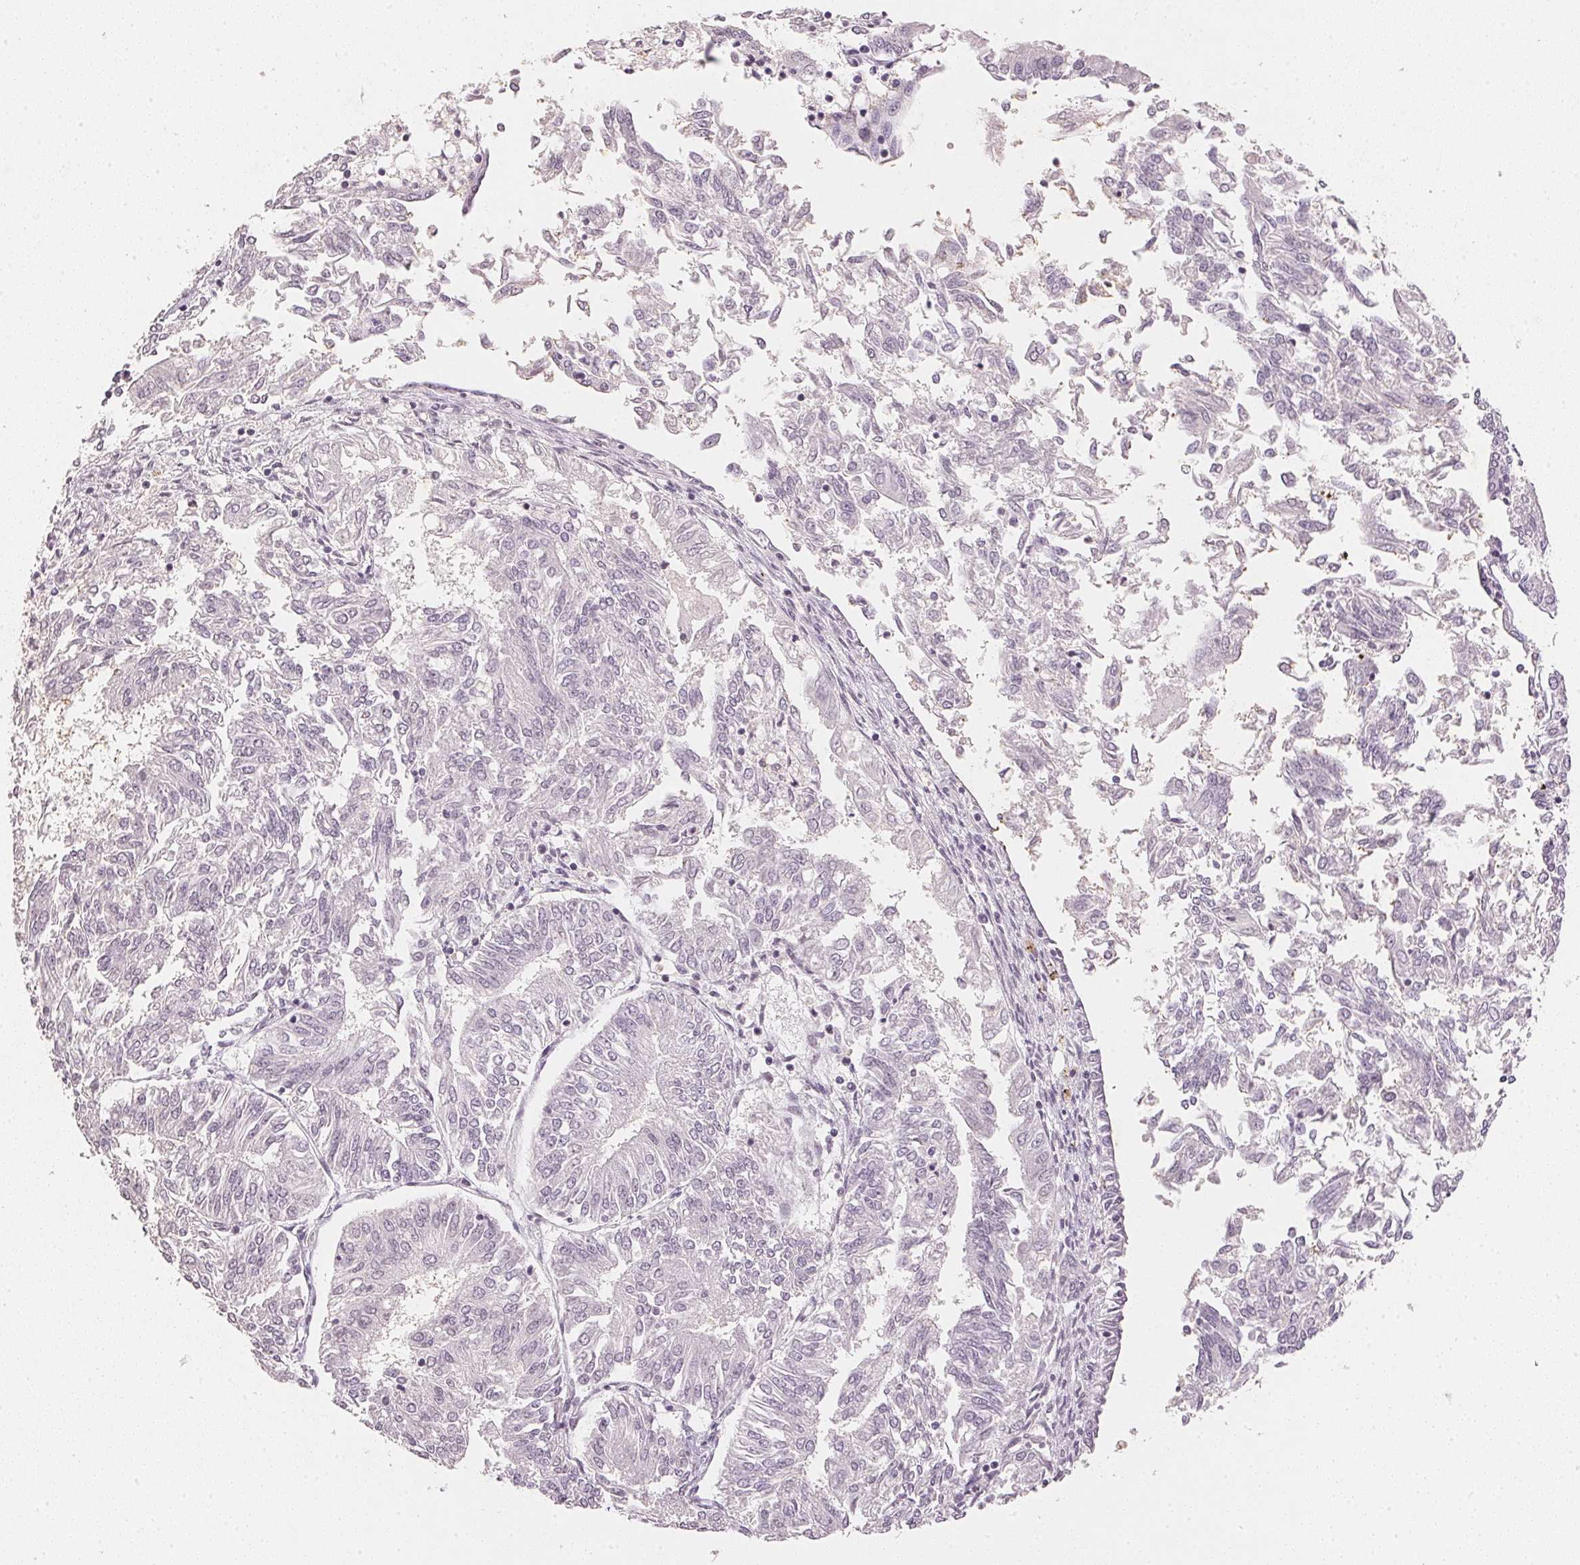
{"staining": {"intensity": "negative", "quantity": "none", "location": "none"}, "tissue": "endometrial cancer", "cell_type": "Tumor cells", "image_type": "cancer", "snomed": [{"axis": "morphology", "description": "Adenocarcinoma, NOS"}, {"axis": "topography", "description": "Endometrium"}], "caption": "DAB (3,3'-diaminobenzidine) immunohistochemical staining of endometrial cancer (adenocarcinoma) displays no significant positivity in tumor cells.", "gene": "SMTN", "patient": {"sex": "female", "age": 58}}